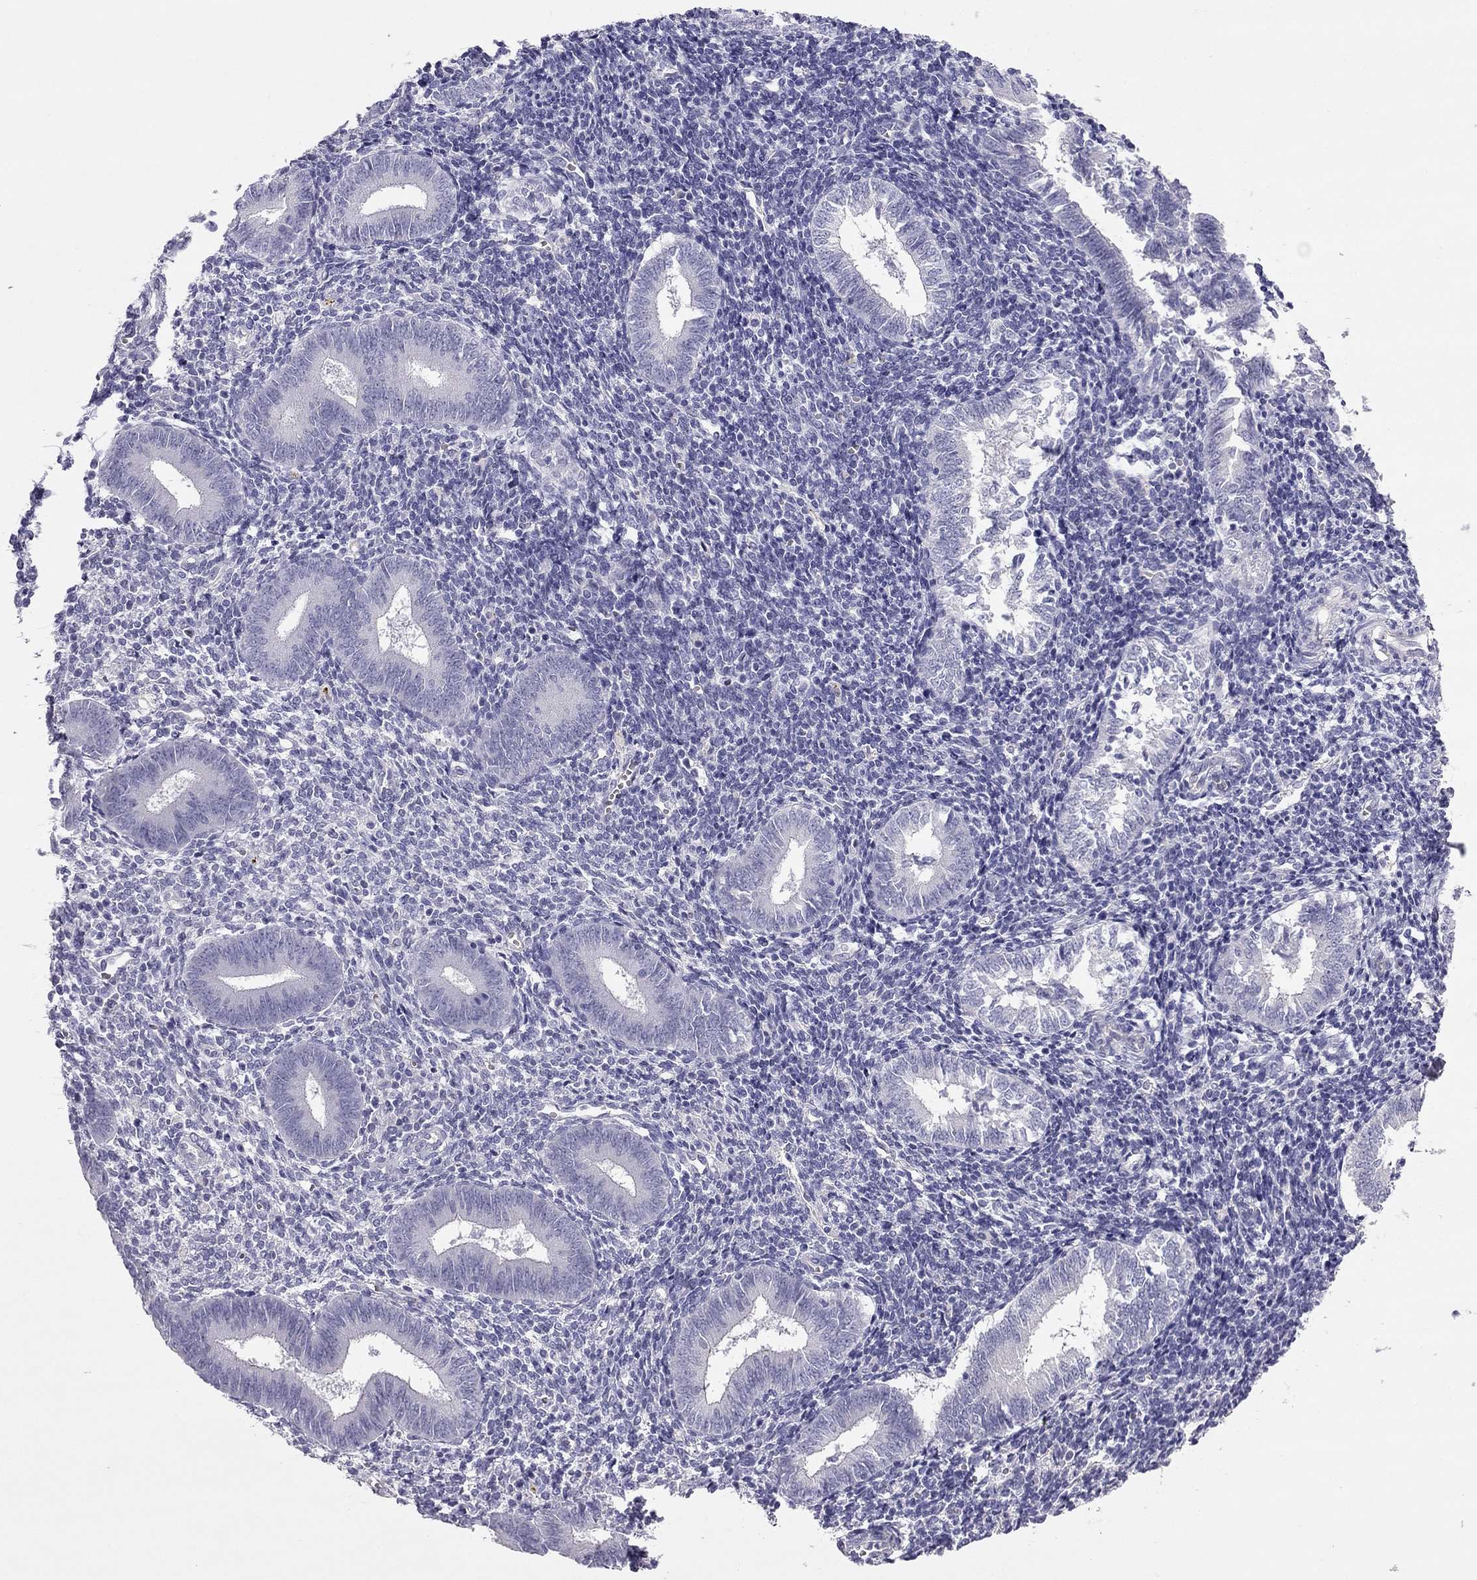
{"staining": {"intensity": "negative", "quantity": "none", "location": "none"}, "tissue": "endometrium", "cell_type": "Cells in endometrial stroma", "image_type": "normal", "snomed": [{"axis": "morphology", "description": "Normal tissue, NOS"}, {"axis": "topography", "description": "Endometrium"}], "caption": "High power microscopy micrograph of an immunohistochemistry (IHC) micrograph of normal endometrium, revealing no significant staining in cells in endometrial stroma. The staining is performed using DAB brown chromogen with nuclei counter-stained in using hematoxylin.", "gene": "PDE6A", "patient": {"sex": "female", "age": 25}}